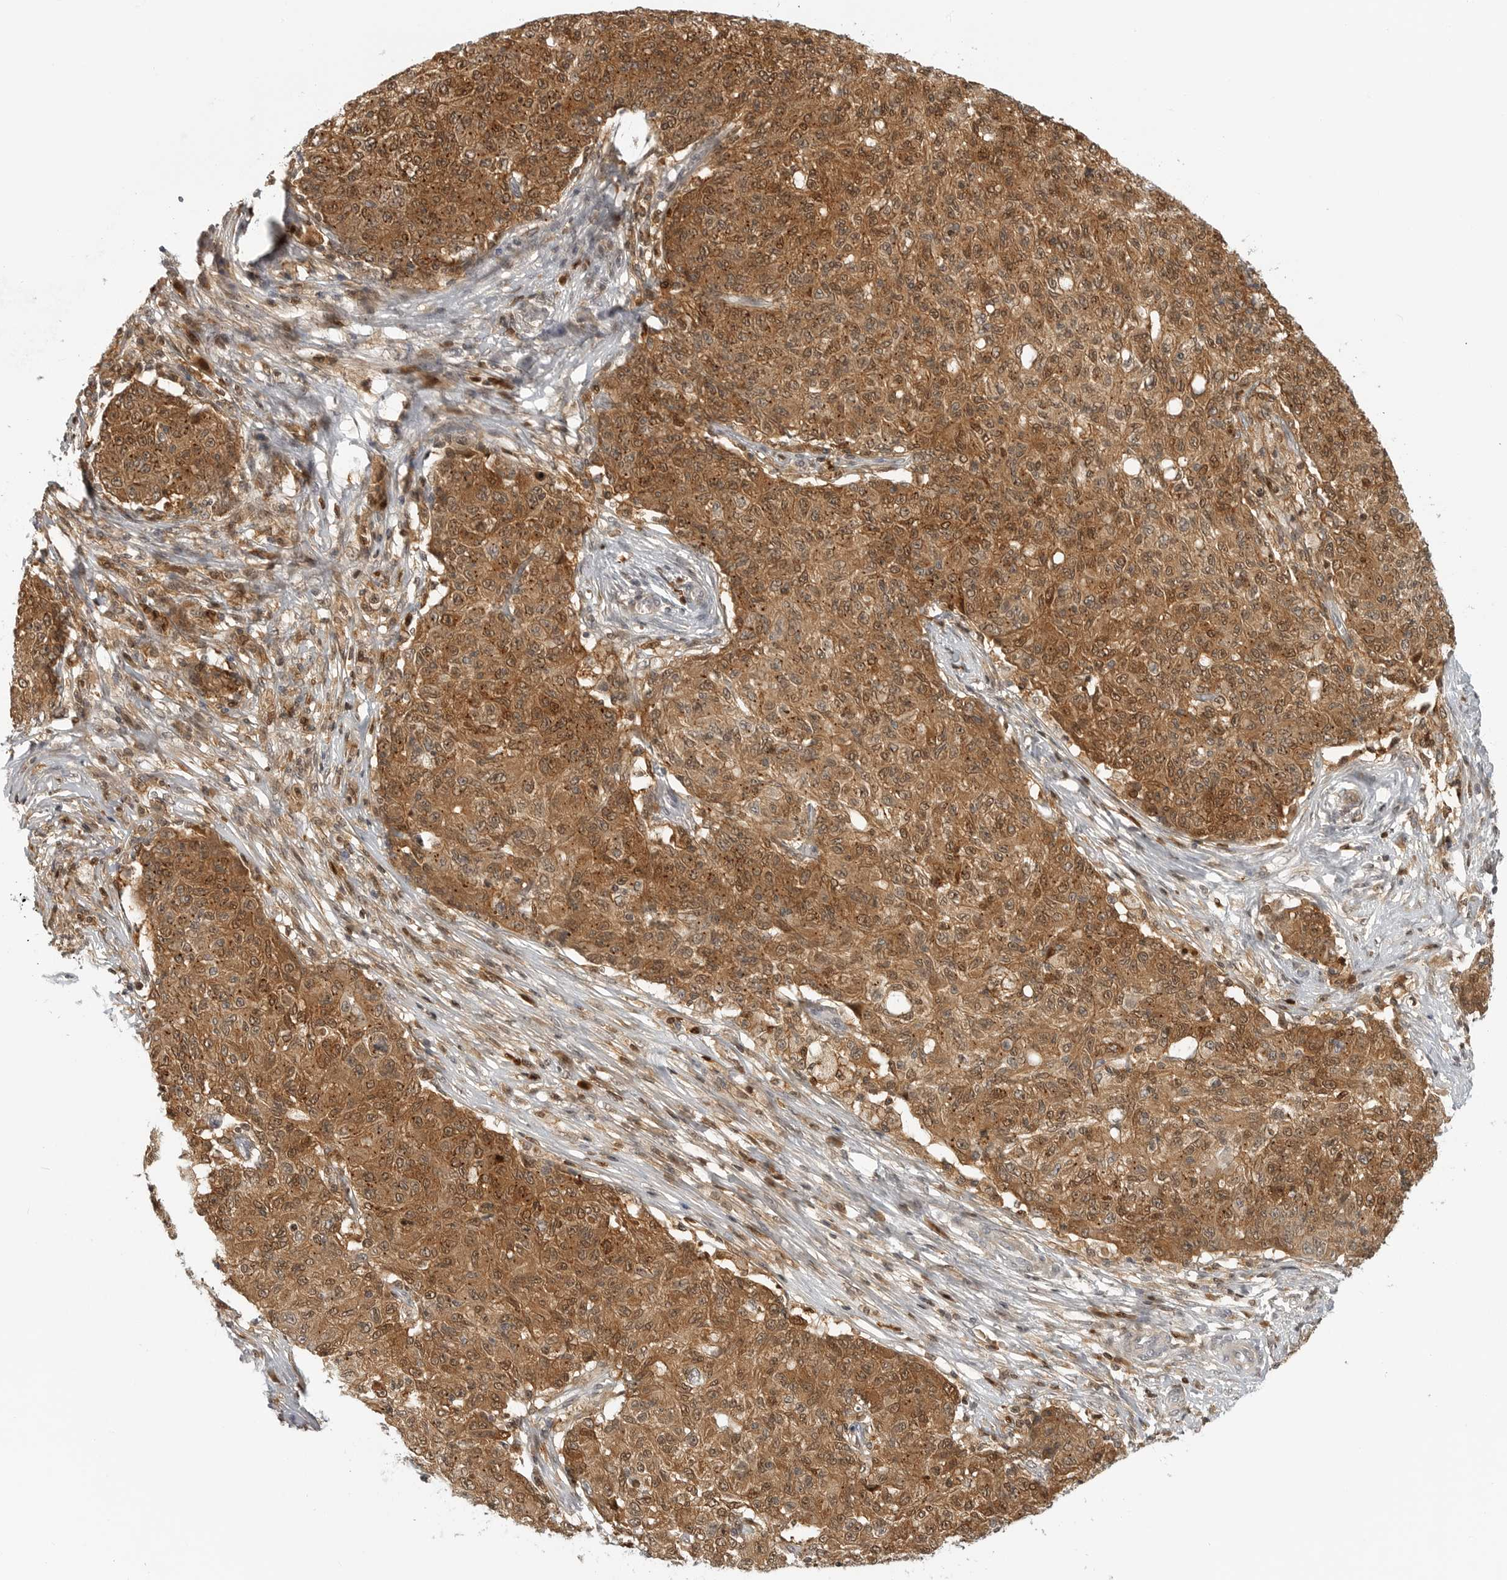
{"staining": {"intensity": "moderate", "quantity": ">75%", "location": "cytoplasmic/membranous,nuclear"}, "tissue": "ovarian cancer", "cell_type": "Tumor cells", "image_type": "cancer", "snomed": [{"axis": "morphology", "description": "Carcinoma, endometroid"}, {"axis": "topography", "description": "Ovary"}], "caption": "Human endometroid carcinoma (ovarian) stained with a protein marker reveals moderate staining in tumor cells.", "gene": "CTIF", "patient": {"sex": "female", "age": 42}}